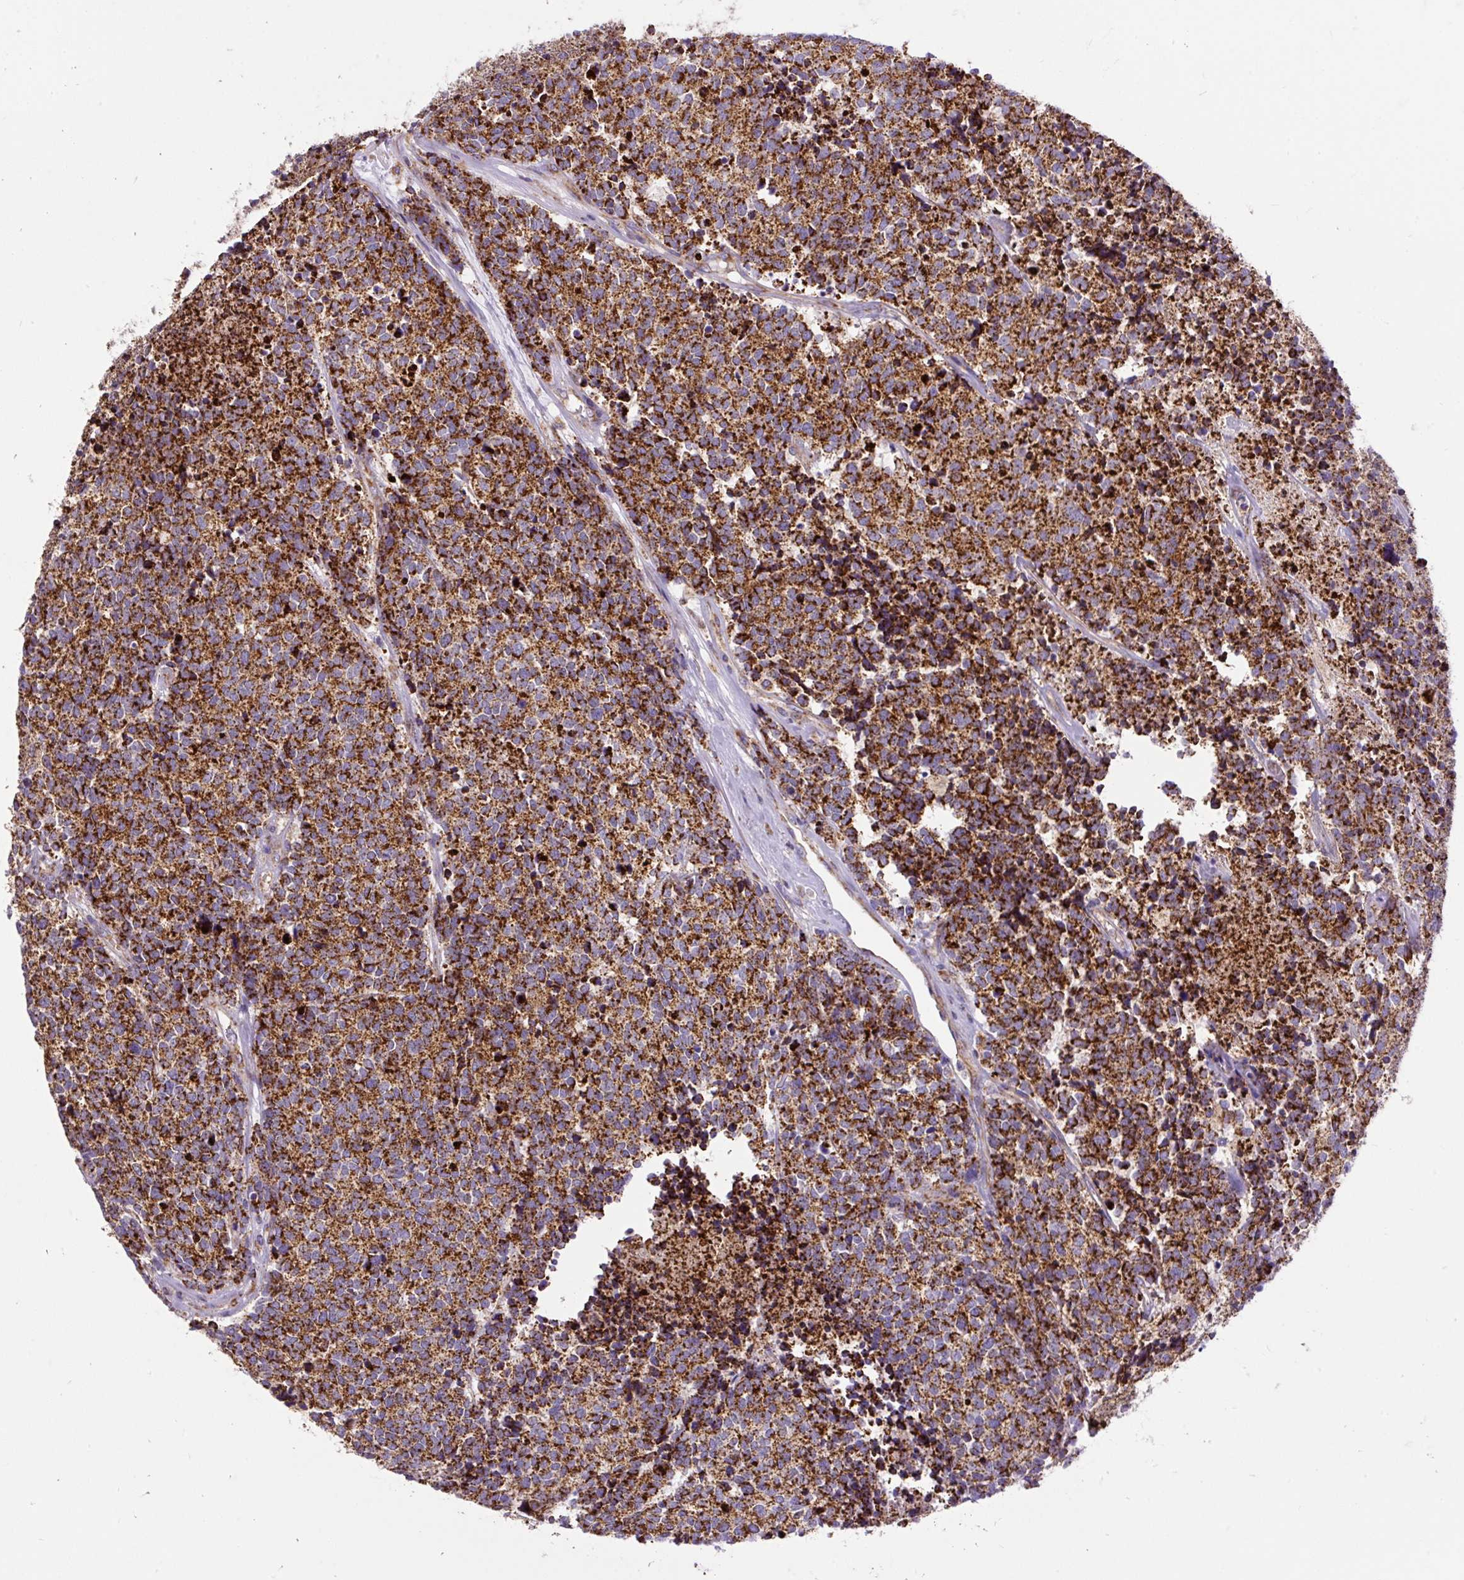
{"staining": {"intensity": "strong", "quantity": ">75%", "location": "cytoplasmic/membranous"}, "tissue": "carcinoid", "cell_type": "Tumor cells", "image_type": "cancer", "snomed": [{"axis": "morphology", "description": "Carcinoid, malignant, NOS"}, {"axis": "topography", "description": "Skin"}], "caption": "A micrograph showing strong cytoplasmic/membranous staining in approximately >75% of tumor cells in carcinoid (malignant), as visualized by brown immunohistochemical staining.", "gene": "TOMM40", "patient": {"sex": "female", "age": 79}}